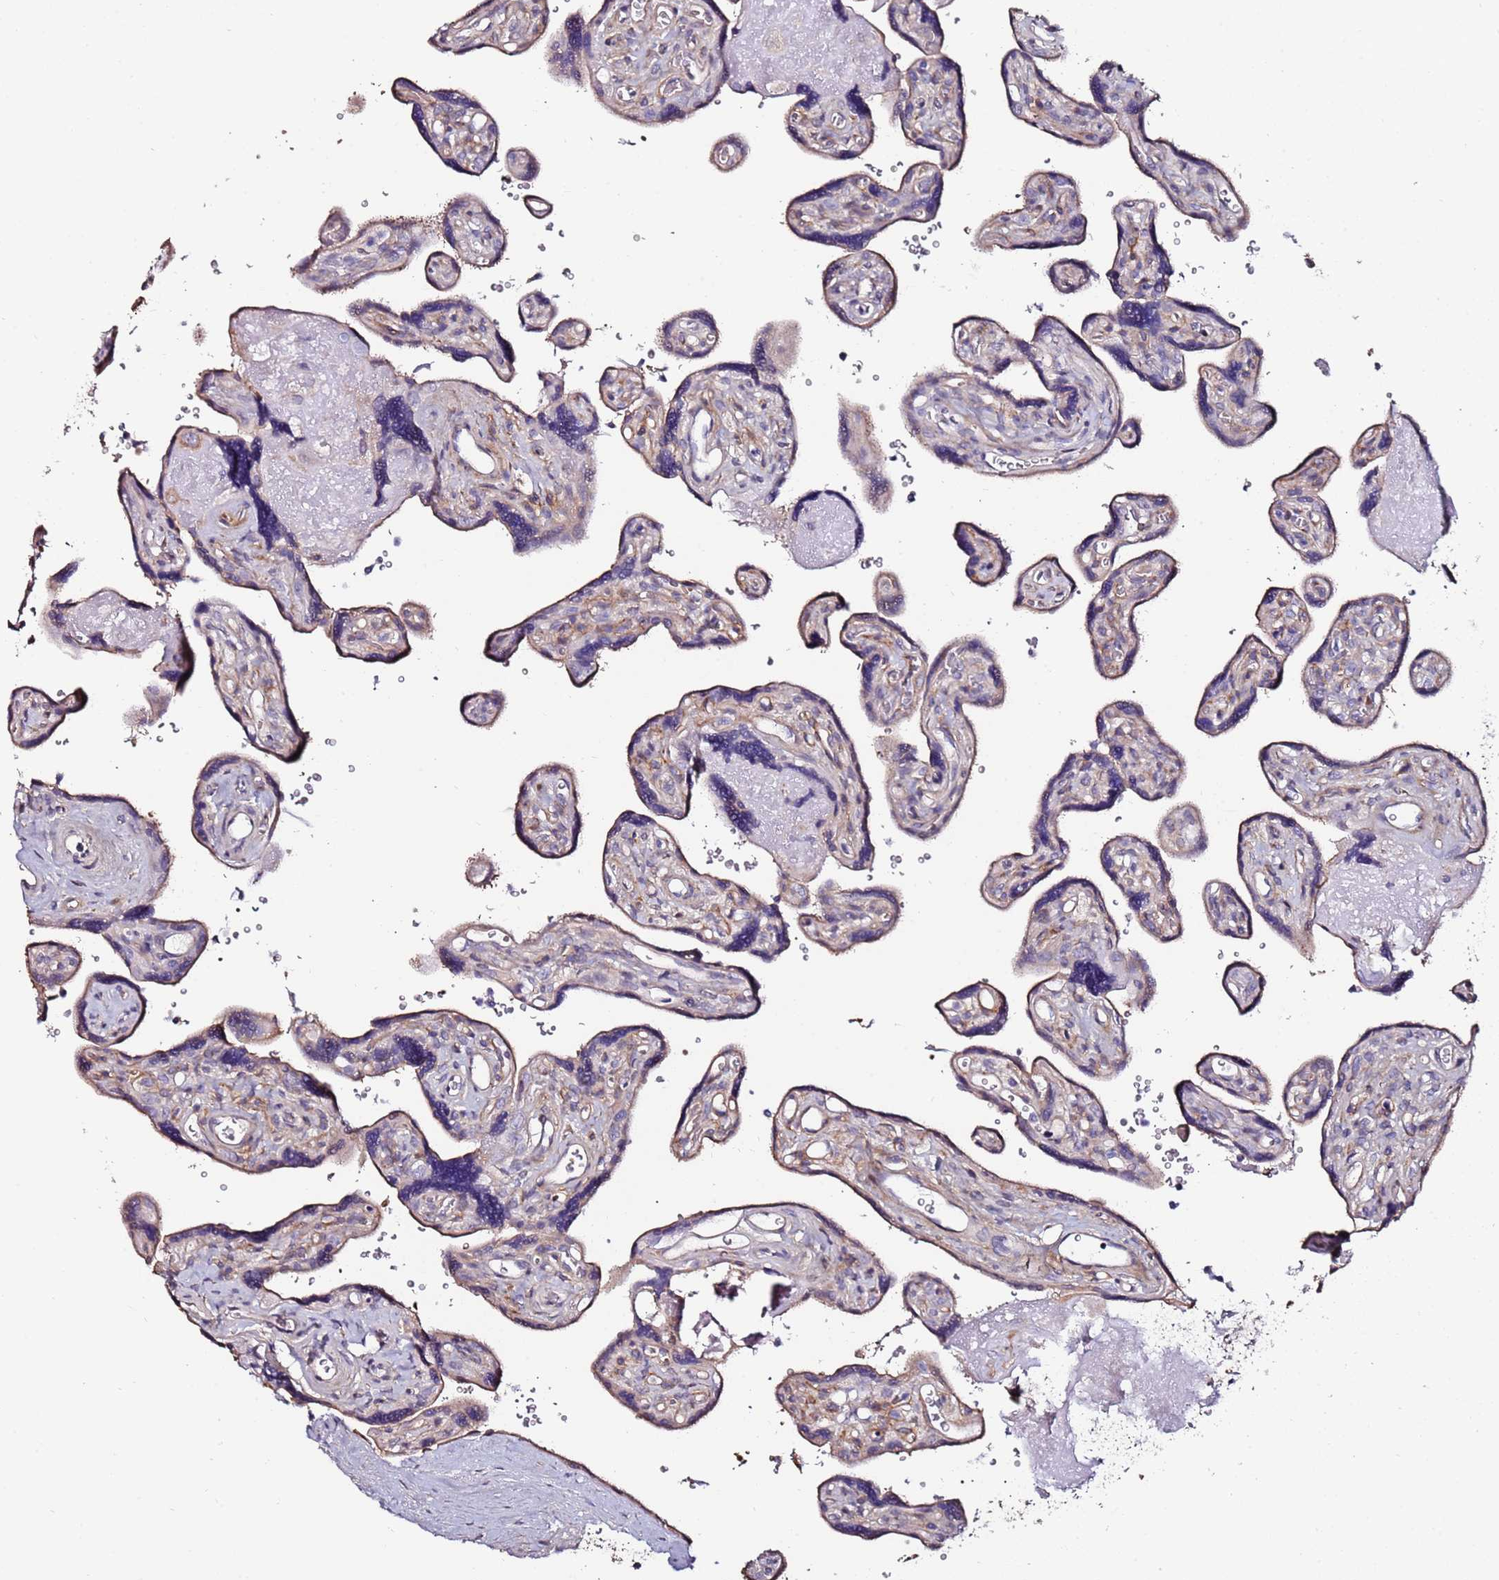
{"staining": {"intensity": "weak", "quantity": "25%-75%", "location": "cytoplasmic/membranous"}, "tissue": "placenta", "cell_type": "Decidual cells", "image_type": "normal", "snomed": [{"axis": "morphology", "description": "Normal tissue, NOS"}, {"axis": "topography", "description": "Placenta"}], "caption": "An image showing weak cytoplasmic/membranous expression in approximately 25%-75% of decidual cells in benign placenta, as visualized by brown immunohistochemical staining.", "gene": "C3orf80", "patient": {"sex": "female", "age": 39}}